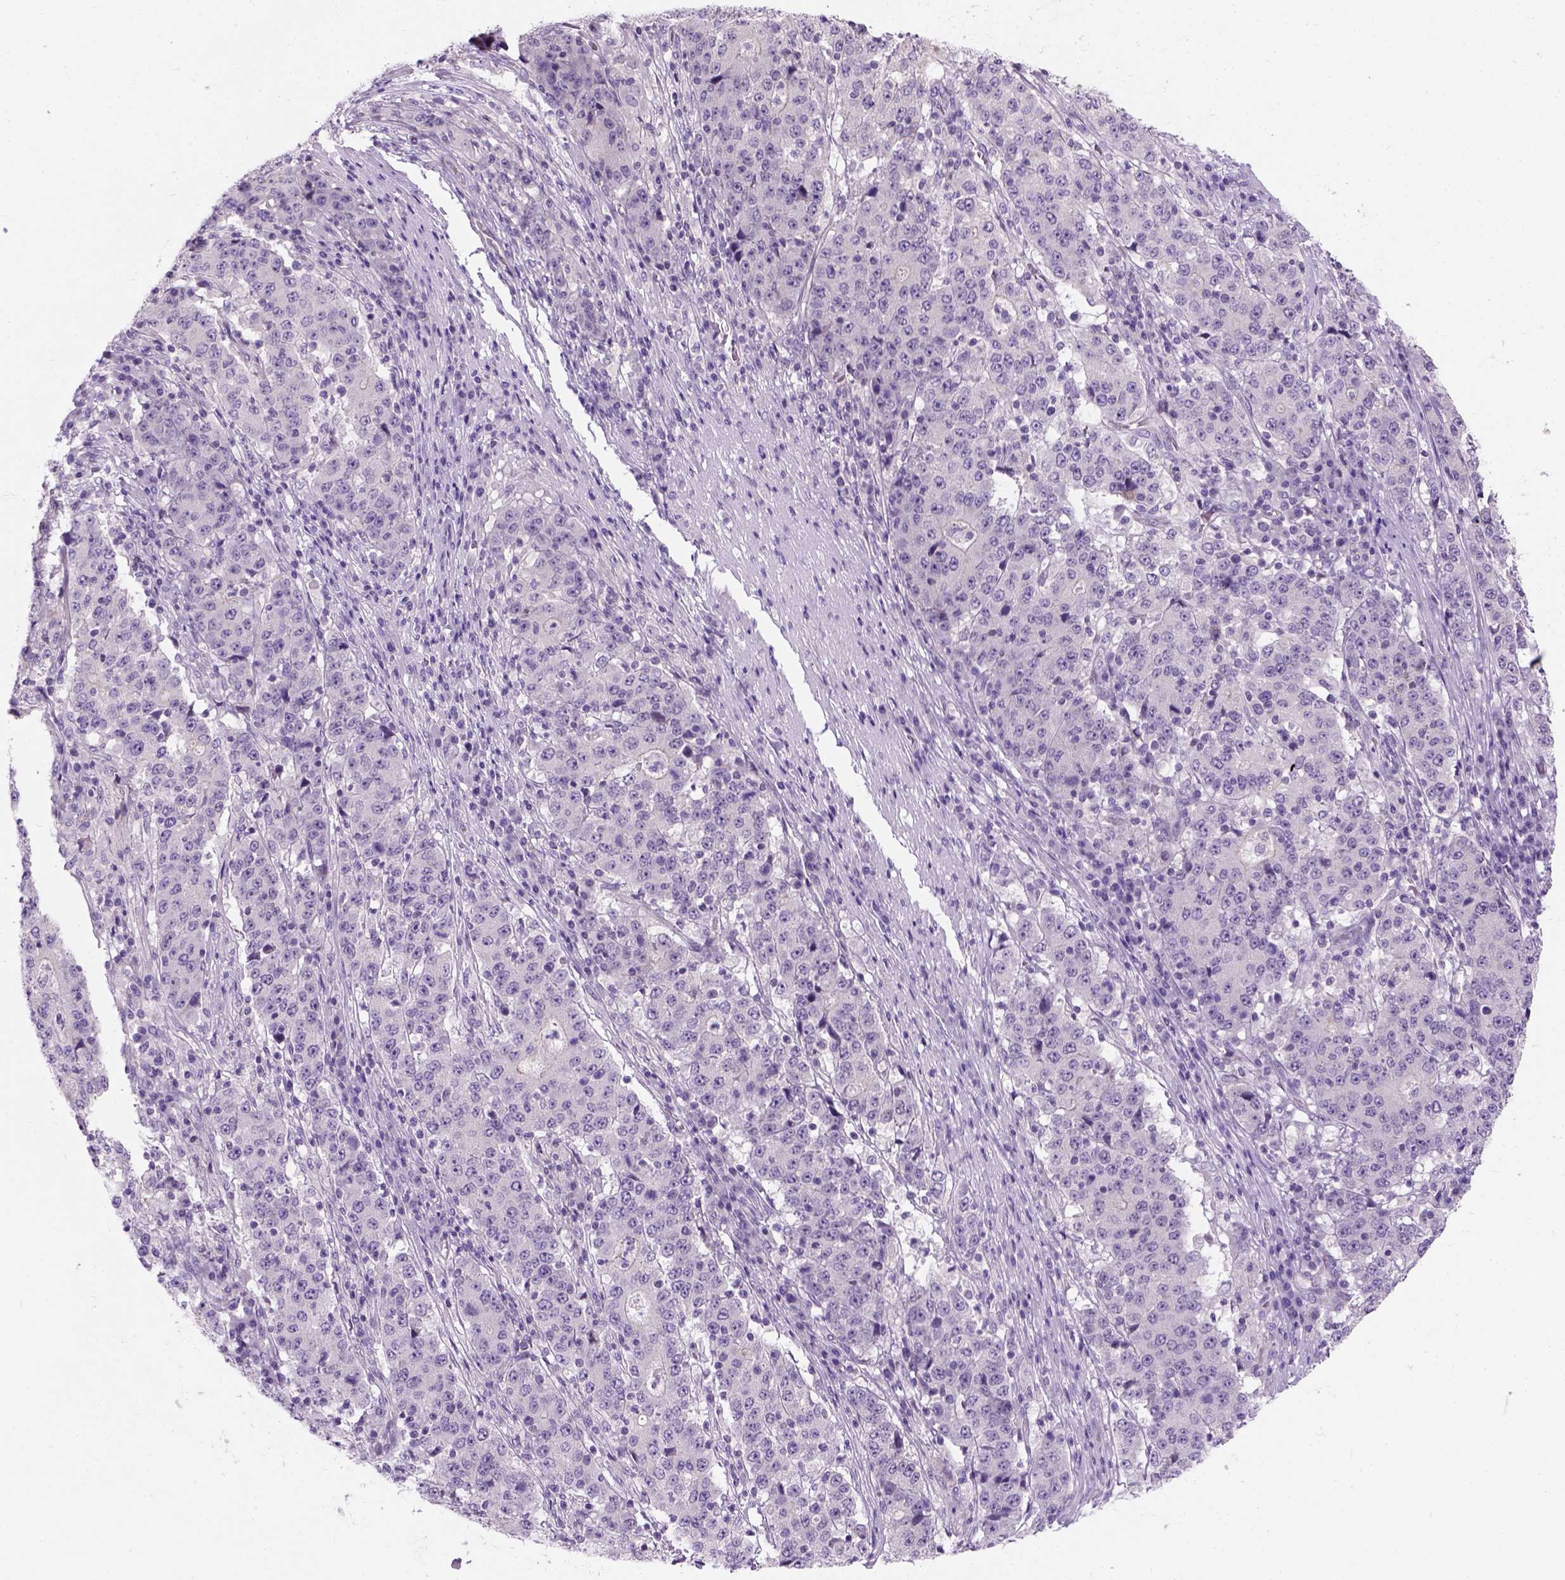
{"staining": {"intensity": "negative", "quantity": "none", "location": "none"}, "tissue": "stomach cancer", "cell_type": "Tumor cells", "image_type": "cancer", "snomed": [{"axis": "morphology", "description": "Adenocarcinoma, NOS"}, {"axis": "topography", "description": "Stomach"}], "caption": "Immunohistochemistry of human stomach cancer reveals no staining in tumor cells.", "gene": "C20orf144", "patient": {"sex": "male", "age": 59}}